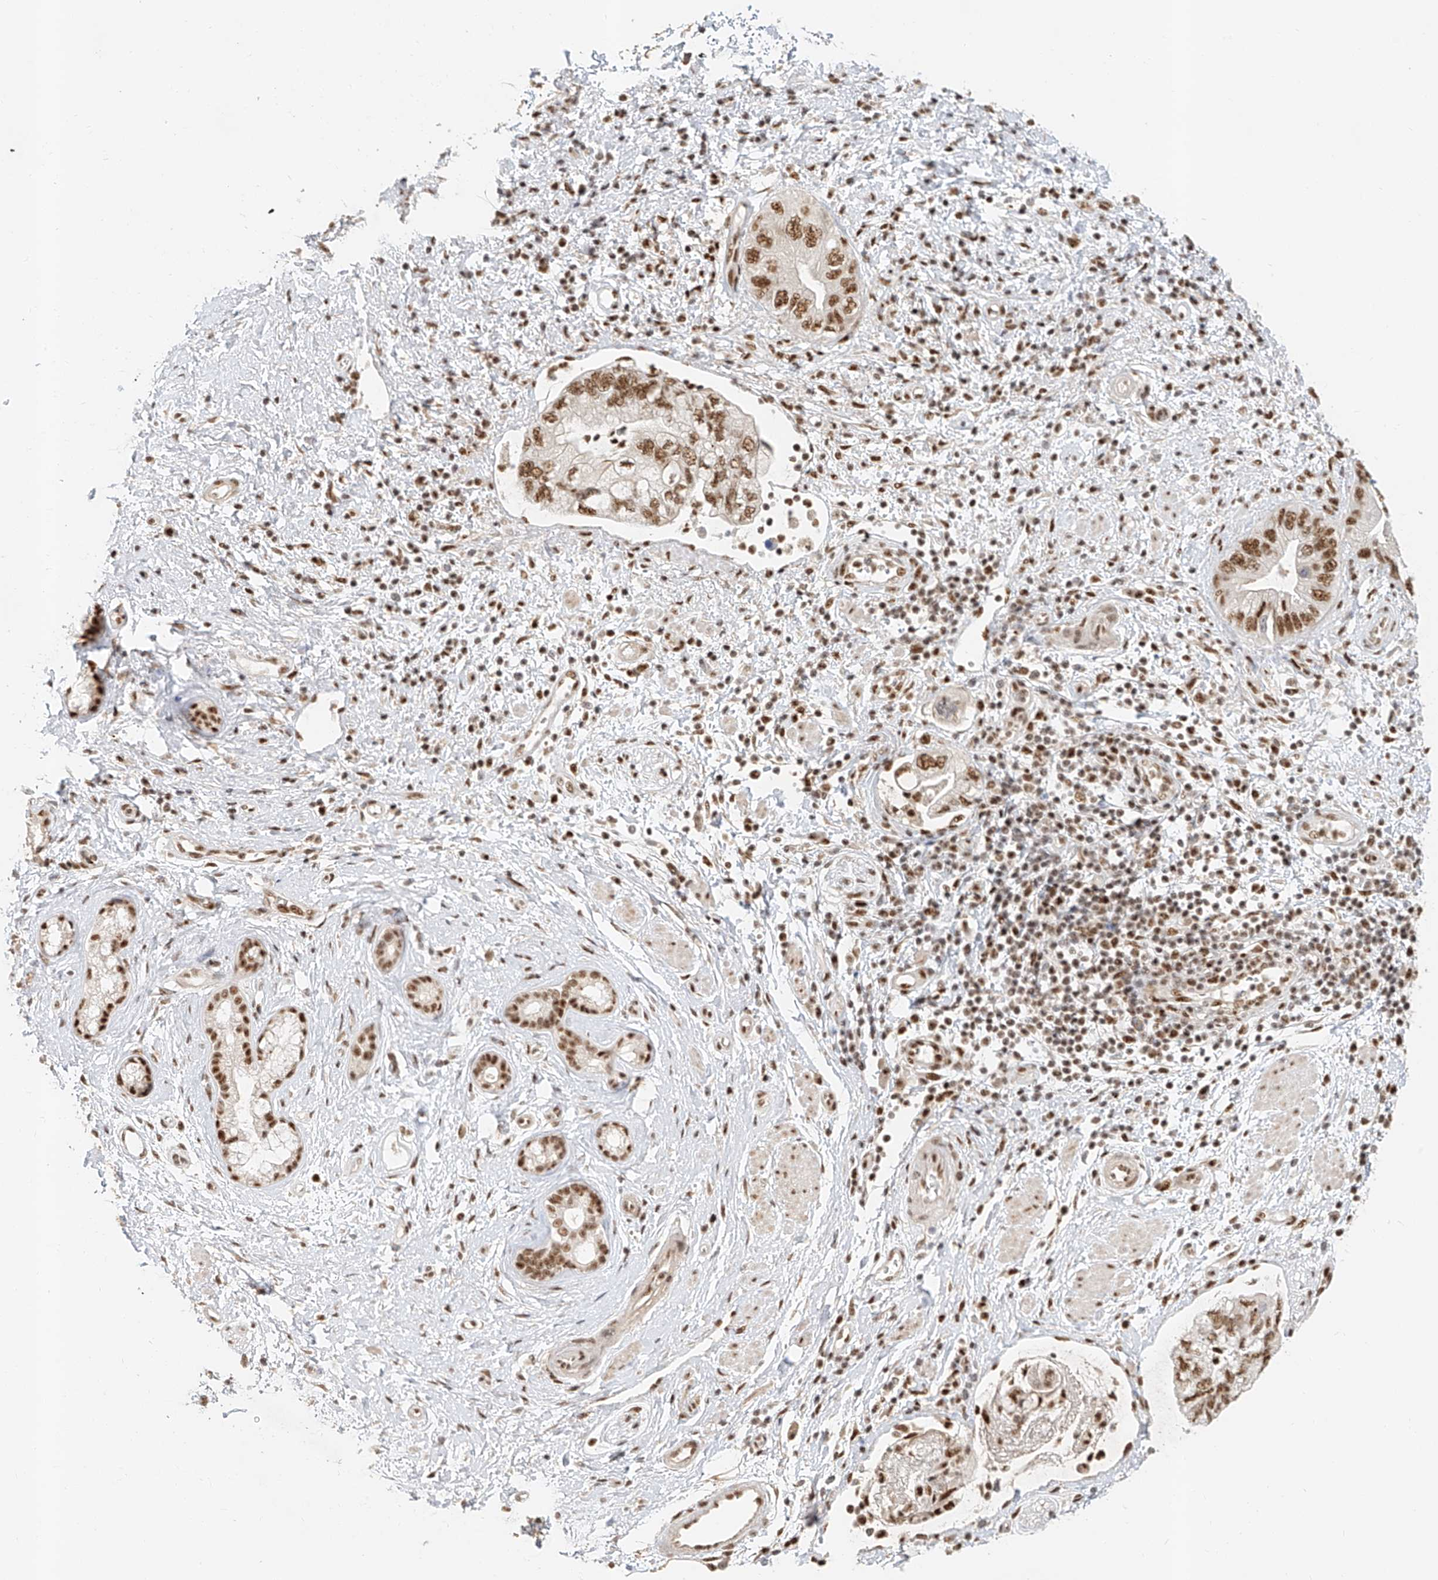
{"staining": {"intensity": "moderate", "quantity": ">75%", "location": "nuclear"}, "tissue": "pancreatic cancer", "cell_type": "Tumor cells", "image_type": "cancer", "snomed": [{"axis": "morphology", "description": "Adenocarcinoma, NOS"}, {"axis": "topography", "description": "Pancreas"}], "caption": "The histopathology image reveals staining of pancreatic cancer (adenocarcinoma), revealing moderate nuclear protein expression (brown color) within tumor cells.", "gene": "CXorf58", "patient": {"sex": "female", "age": 73}}